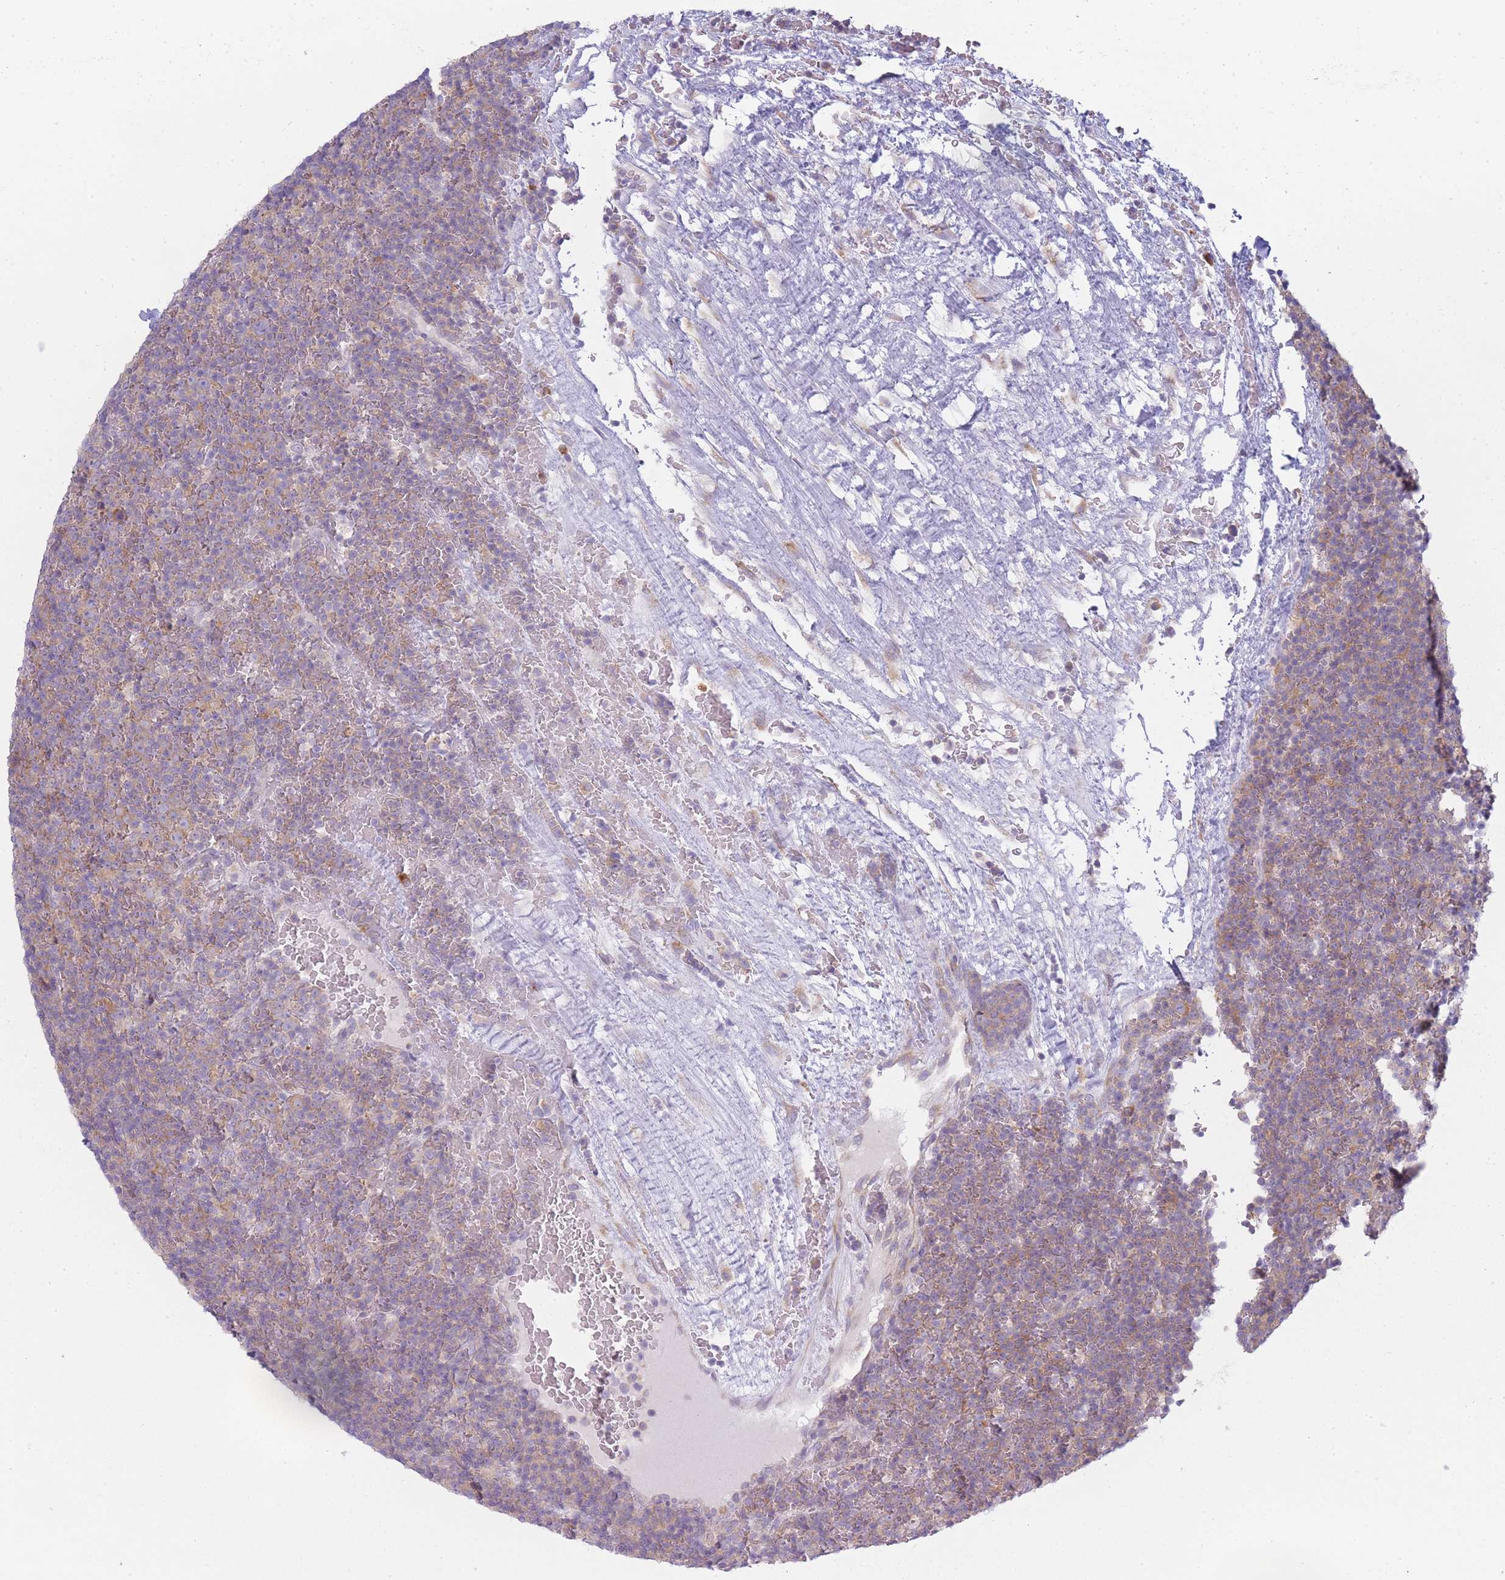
{"staining": {"intensity": "moderate", "quantity": ">75%", "location": "cytoplasmic/membranous"}, "tissue": "lymphoma", "cell_type": "Tumor cells", "image_type": "cancer", "snomed": [{"axis": "morphology", "description": "Malignant lymphoma, non-Hodgkin's type, Low grade"}, {"axis": "topography", "description": "Lymph node"}], "caption": "Immunohistochemistry histopathology image of human malignant lymphoma, non-Hodgkin's type (low-grade) stained for a protein (brown), which reveals medium levels of moderate cytoplasmic/membranous staining in approximately >75% of tumor cells.", "gene": "OR5L2", "patient": {"sex": "female", "age": 67}}